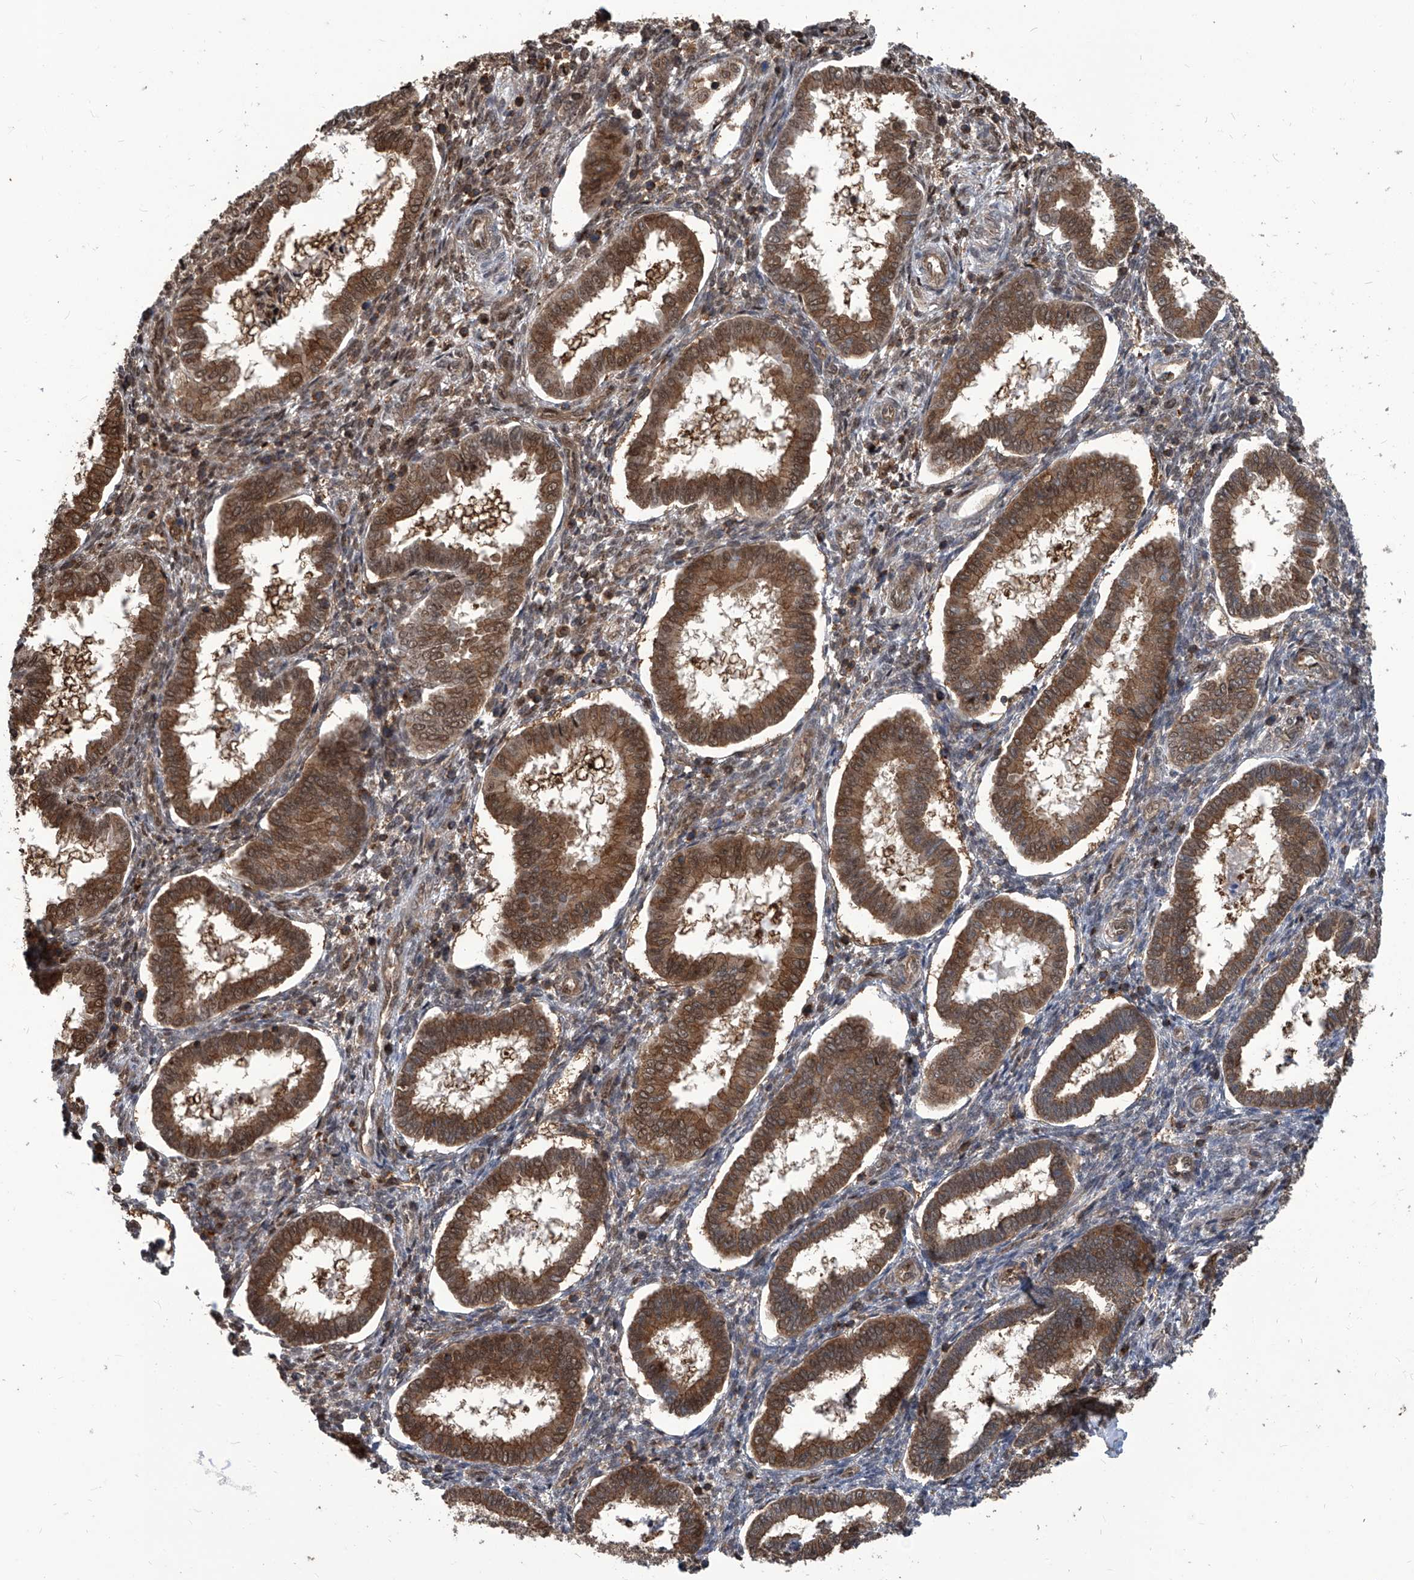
{"staining": {"intensity": "weak", "quantity": "<25%", "location": "cytoplasmic/membranous"}, "tissue": "endometrium", "cell_type": "Cells in endometrial stroma", "image_type": "normal", "snomed": [{"axis": "morphology", "description": "Normal tissue, NOS"}, {"axis": "topography", "description": "Endometrium"}], "caption": "Immunohistochemistry (IHC) of normal endometrium reveals no expression in cells in endometrial stroma. (DAB IHC visualized using brightfield microscopy, high magnification).", "gene": "PSMB1", "patient": {"sex": "female", "age": 24}}